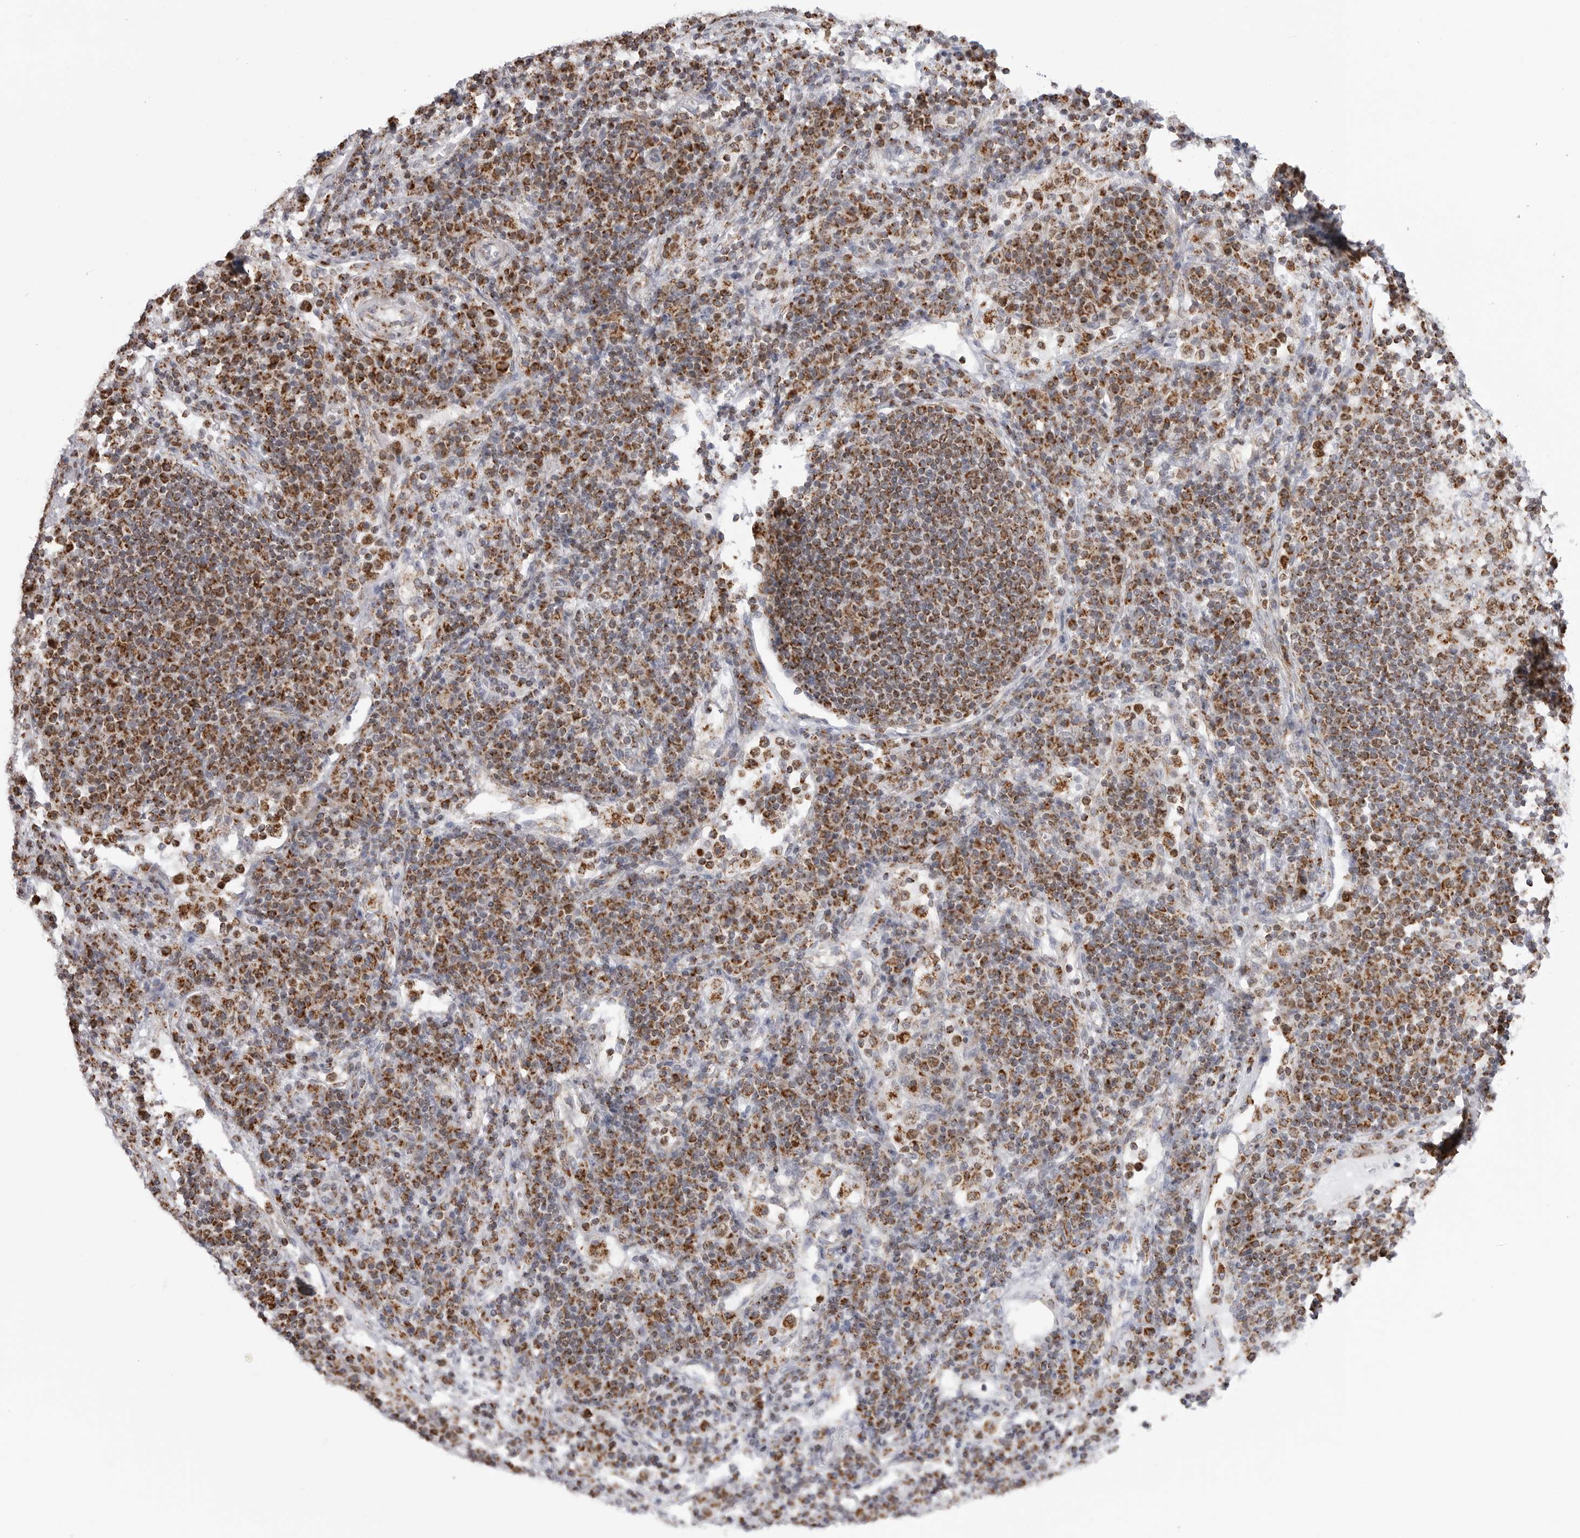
{"staining": {"intensity": "moderate", "quantity": ">75%", "location": "cytoplasmic/membranous"}, "tissue": "lymph node", "cell_type": "Germinal center cells", "image_type": "normal", "snomed": [{"axis": "morphology", "description": "Normal tissue, NOS"}, {"axis": "topography", "description": "Lymph node"}], "caption": "Immunohistochemistry (IHC) (DAB (3,3'-diaminobenzidine)) staining of unremarkable lymph node shows moderate cytoplasmic/membranous protein expression in about >75% of germinal center cells.", "gene": "COX5A", "patient": {"sex": "female", "age": 53}}